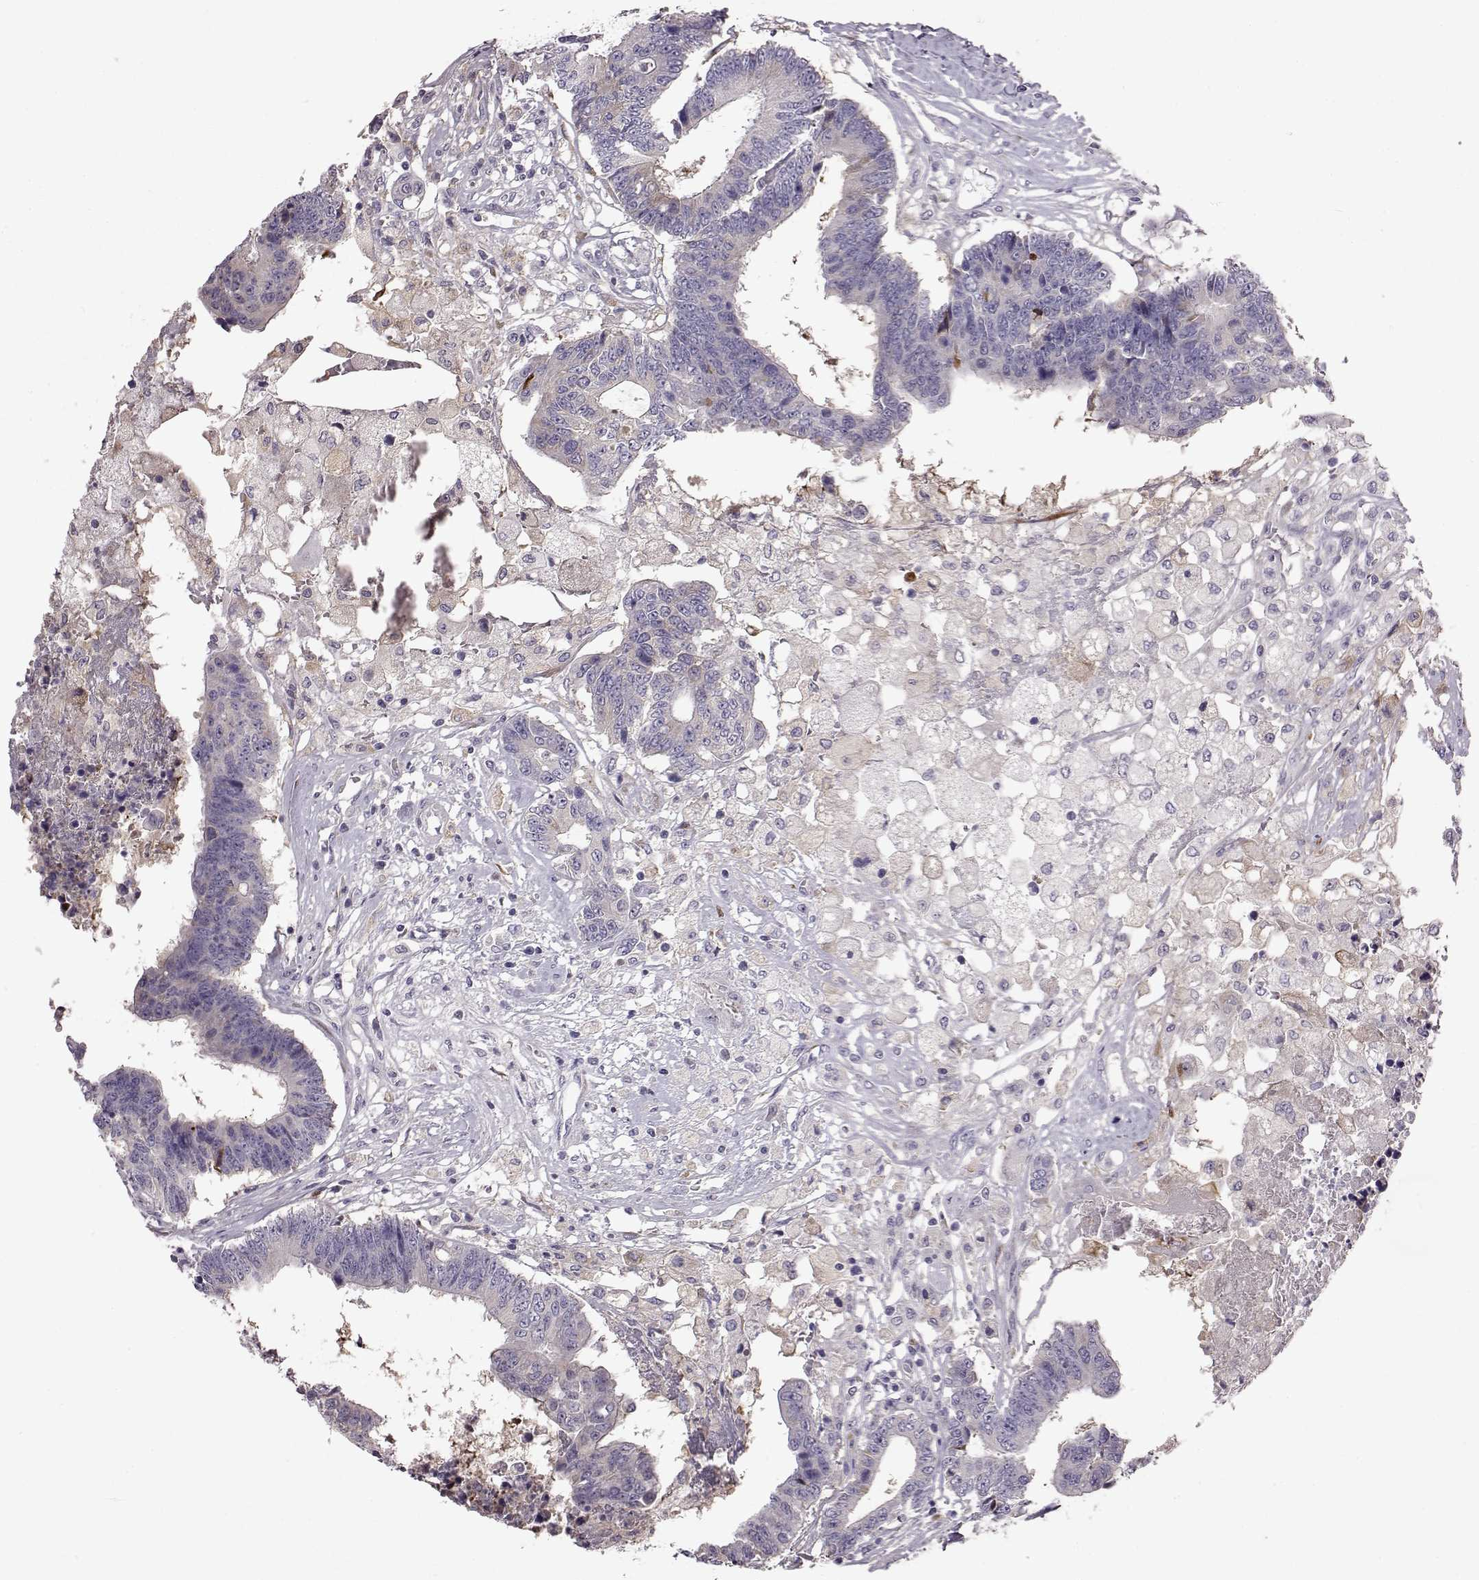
{"staining": {"intensity": "negative", "quantity": "none", "location": "none"}, "tissue": "colorectal cancer", "cell_type": "Tumor cells", "image_type": "cancer", "snomed": [{"axis": "morphology", "description": "Adenocarcinoma, NOS"}, {"axis": "topography", "description": "Colon"}], "caption": "Protein analysis of colorectal adenocarcinoma shows no significant staining in tumor cells. (IHC, brightfield microscopy, high magnification).", "gene": "ADGRG2", "patient": {"sex": "female", "age": 48}}